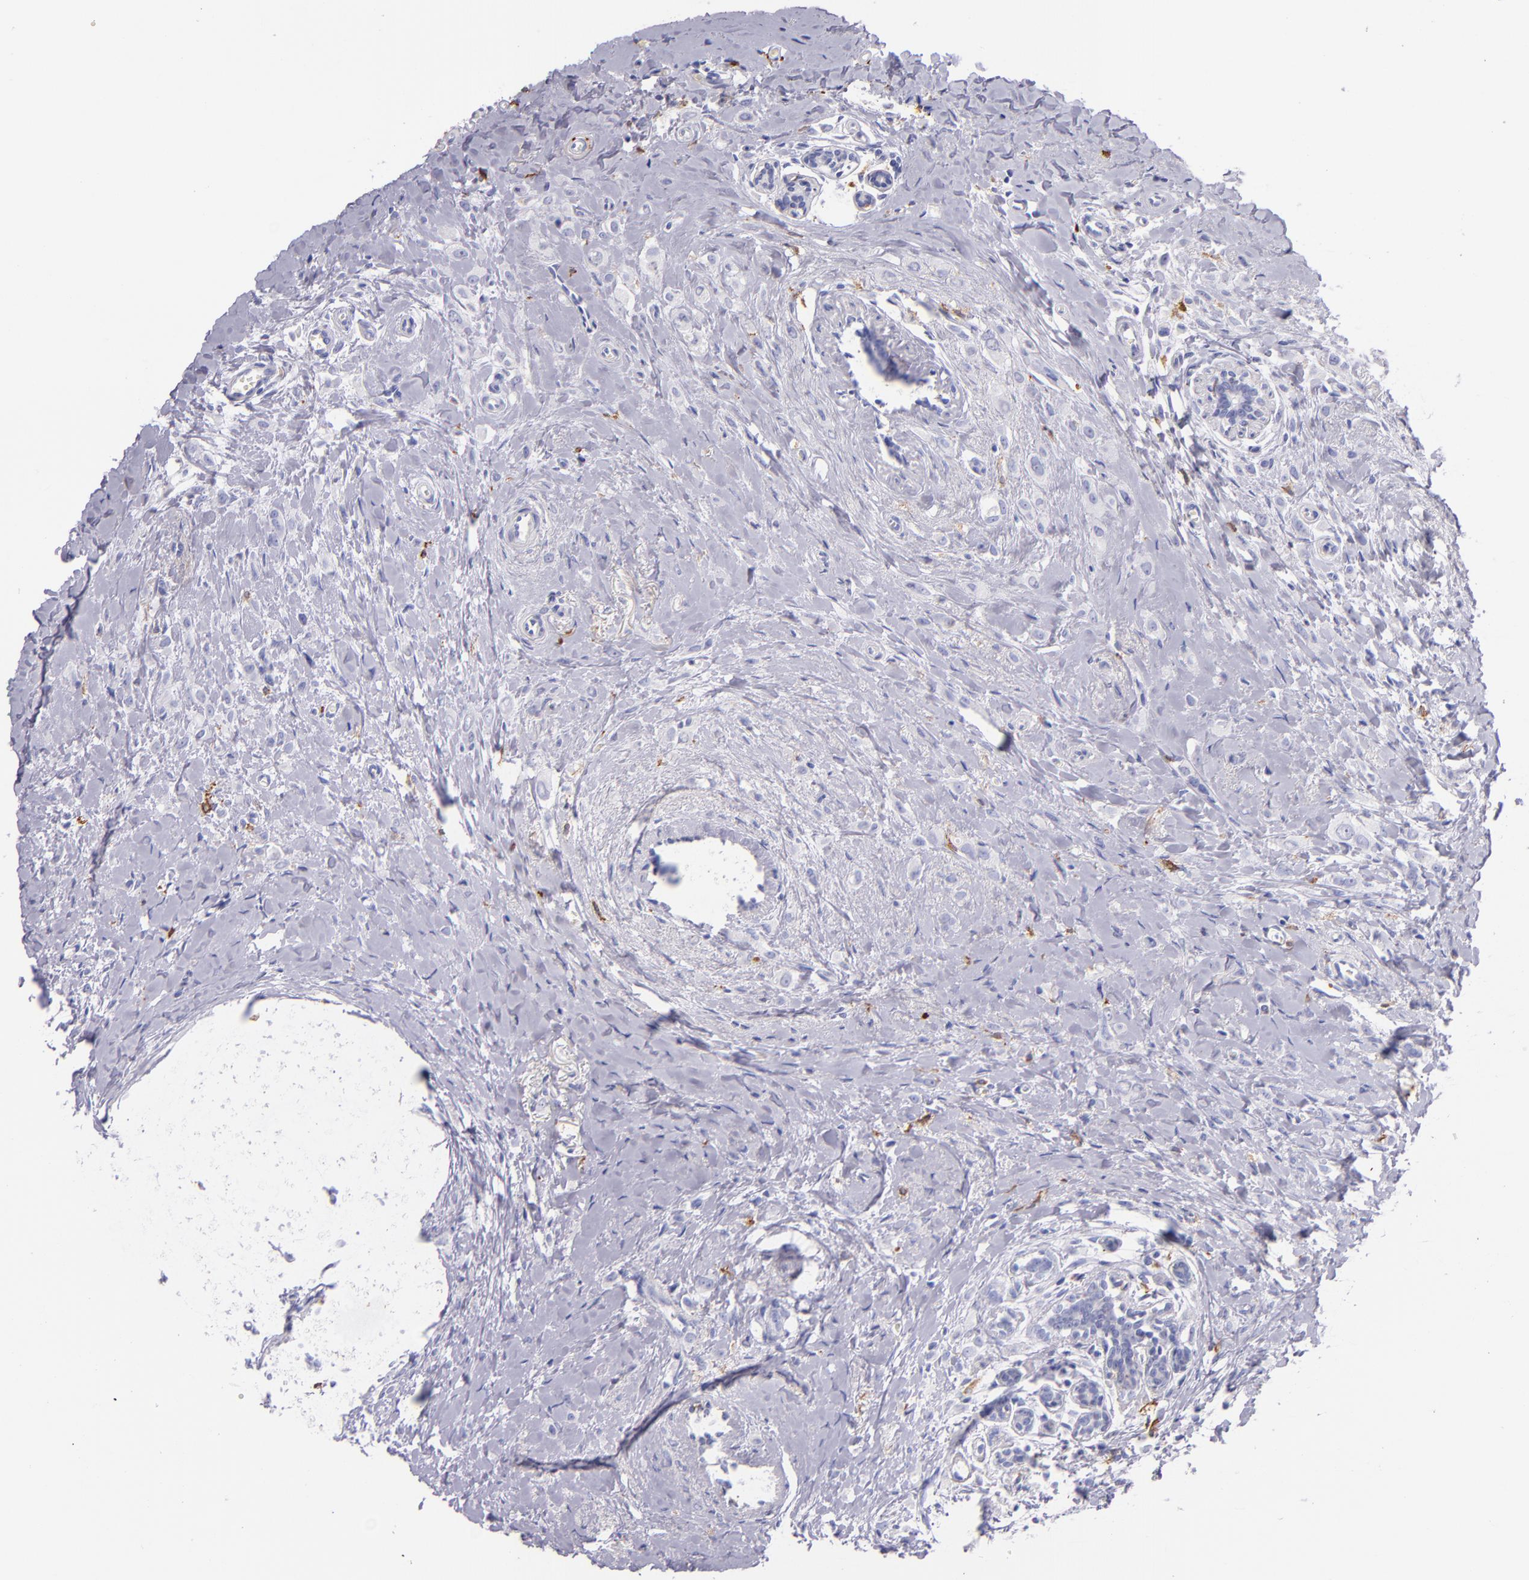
{"staining": {"intensity": "negative", "quantity": "none", "location": "none"}, "tissue": "breast cancer", "cell_type": "Tumor cells", "image_type": "cancer", "snomed": [{"axis": "morphology", "description": "Lobular carcinoma"}, {"axis": "topography", "description": "Breast"}], "caption": "This is a photomicrograph of immunohistochemistry staining of breast lobular carcinoma, which shows no staining in tumor cells.", "gene": "CD163", "patient": {"sex": "female", "age": 57}}